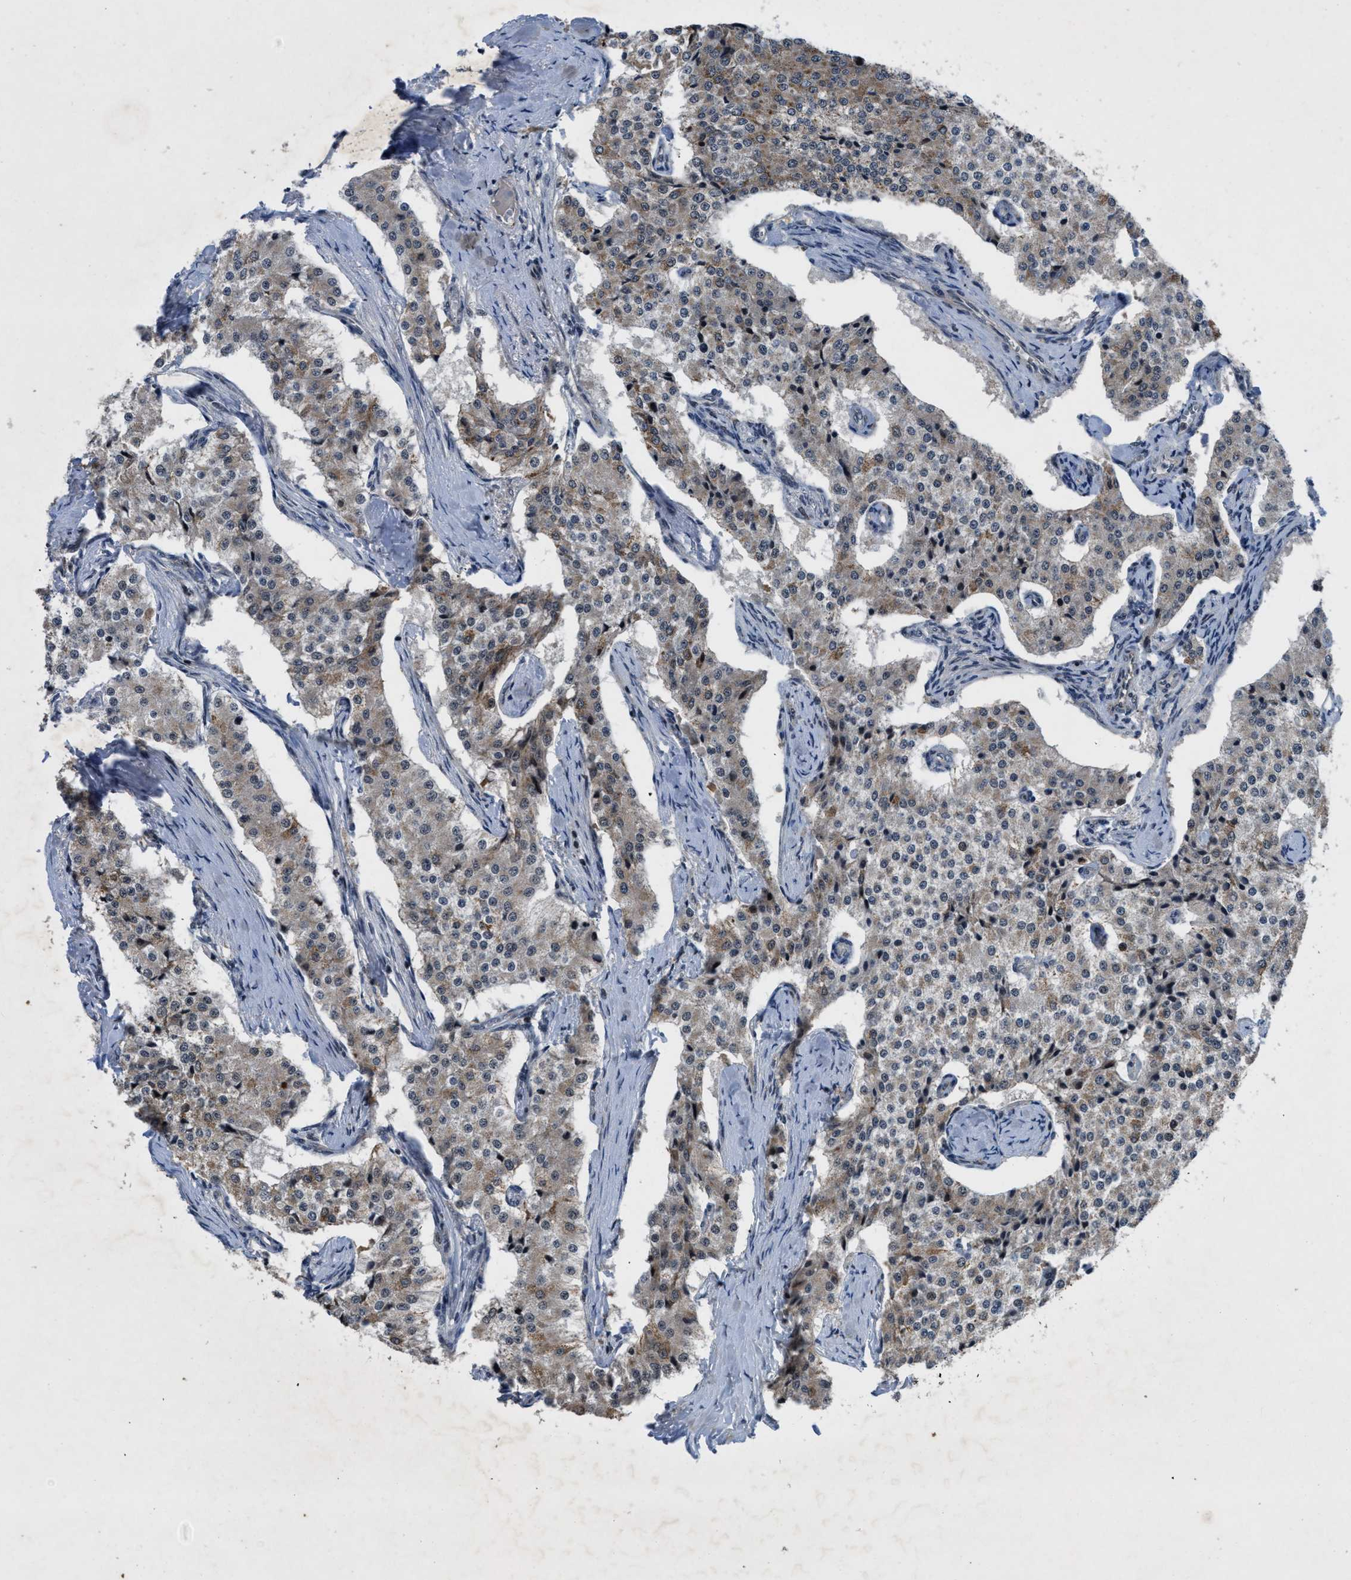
{"staining": {"intensity": "weak", "quantity": "25%-75%", "location": "cytoplasmic/membranous"}, "tissue": "carcinoid", "cell_type": "Tumor cells", "image_type": "cancer", "snomed": [{"axis": "morphology", "description": "Carcinoid, malignant, NOS"}, {"axis": "topography", "description": "Colon"}], "caption": "DAB immunohistochemical staining of human carcinoid (malignant) displays weak cytoplasmic/membranous protein expression in approximately 25%-75% of tumor cells. The protein is stained brown, and the nuclei are stained in blue (DAB (3,3'-diaminobenzidine) IHC with brightfield microscopy, high magnification).", "gene": "ZNHIT1", "patient": {"sex": "female", "age": 52}}